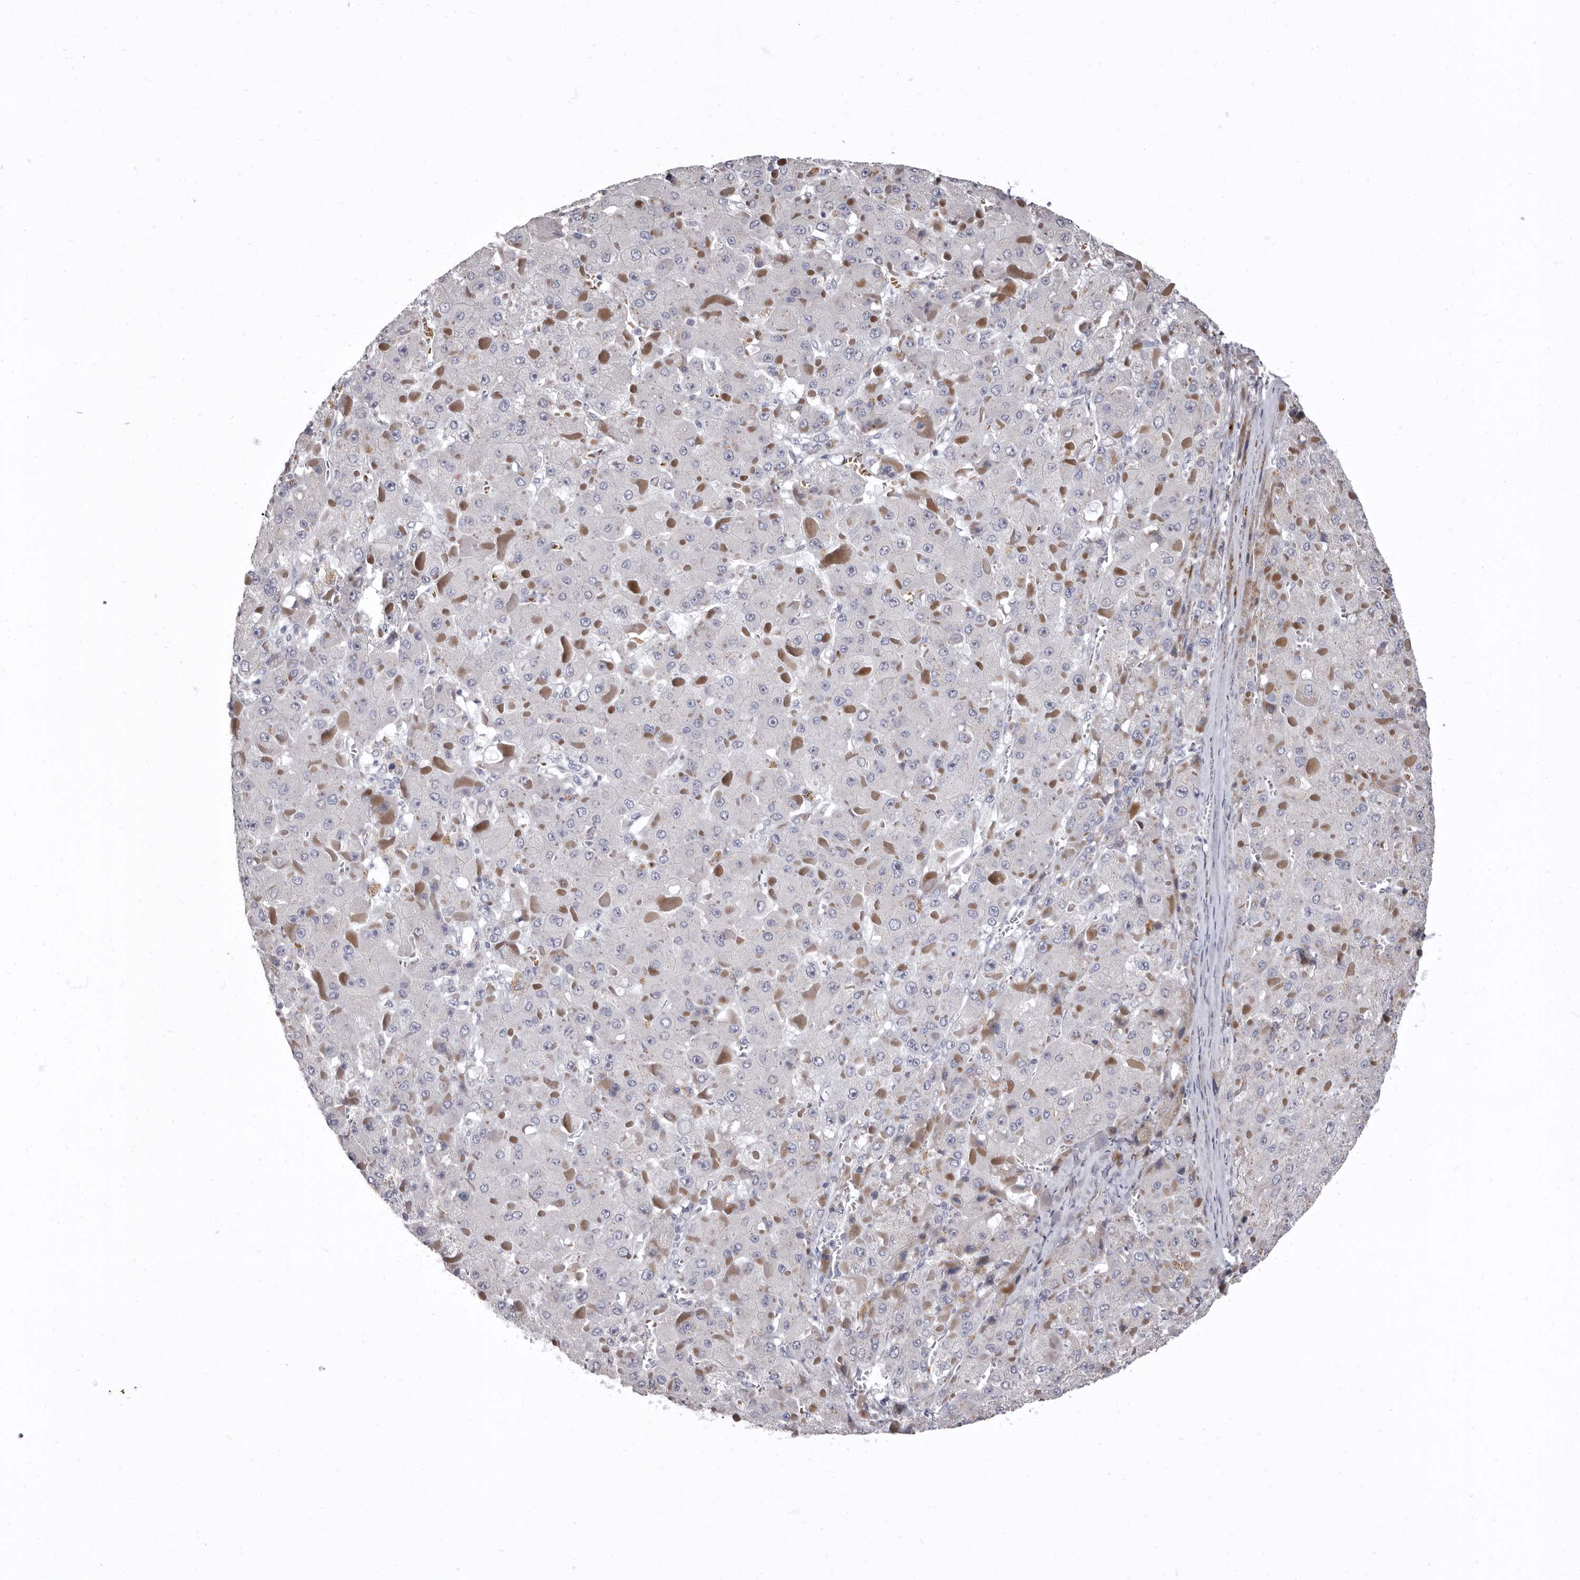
{"staining": {"intensity": "negative", "quantity": "none", "location": "none"}, "tissue": "liver cancer", "cell_type": "Tumor cells", "image_type": "cancer", "snomed": [{"axis": "morphology", "description": "Carcinoma, Hepatocellular, NOS"}, {"axis": "topography", "description": "Liver"}], "caption": "DAB (3,3'-diaminobenzidine) immunohistochemical staining of human liver cancer shows no significant positivity in tumor cells.", "gene": "AIDA", "patient": {"sex": "female", "age": 73}}